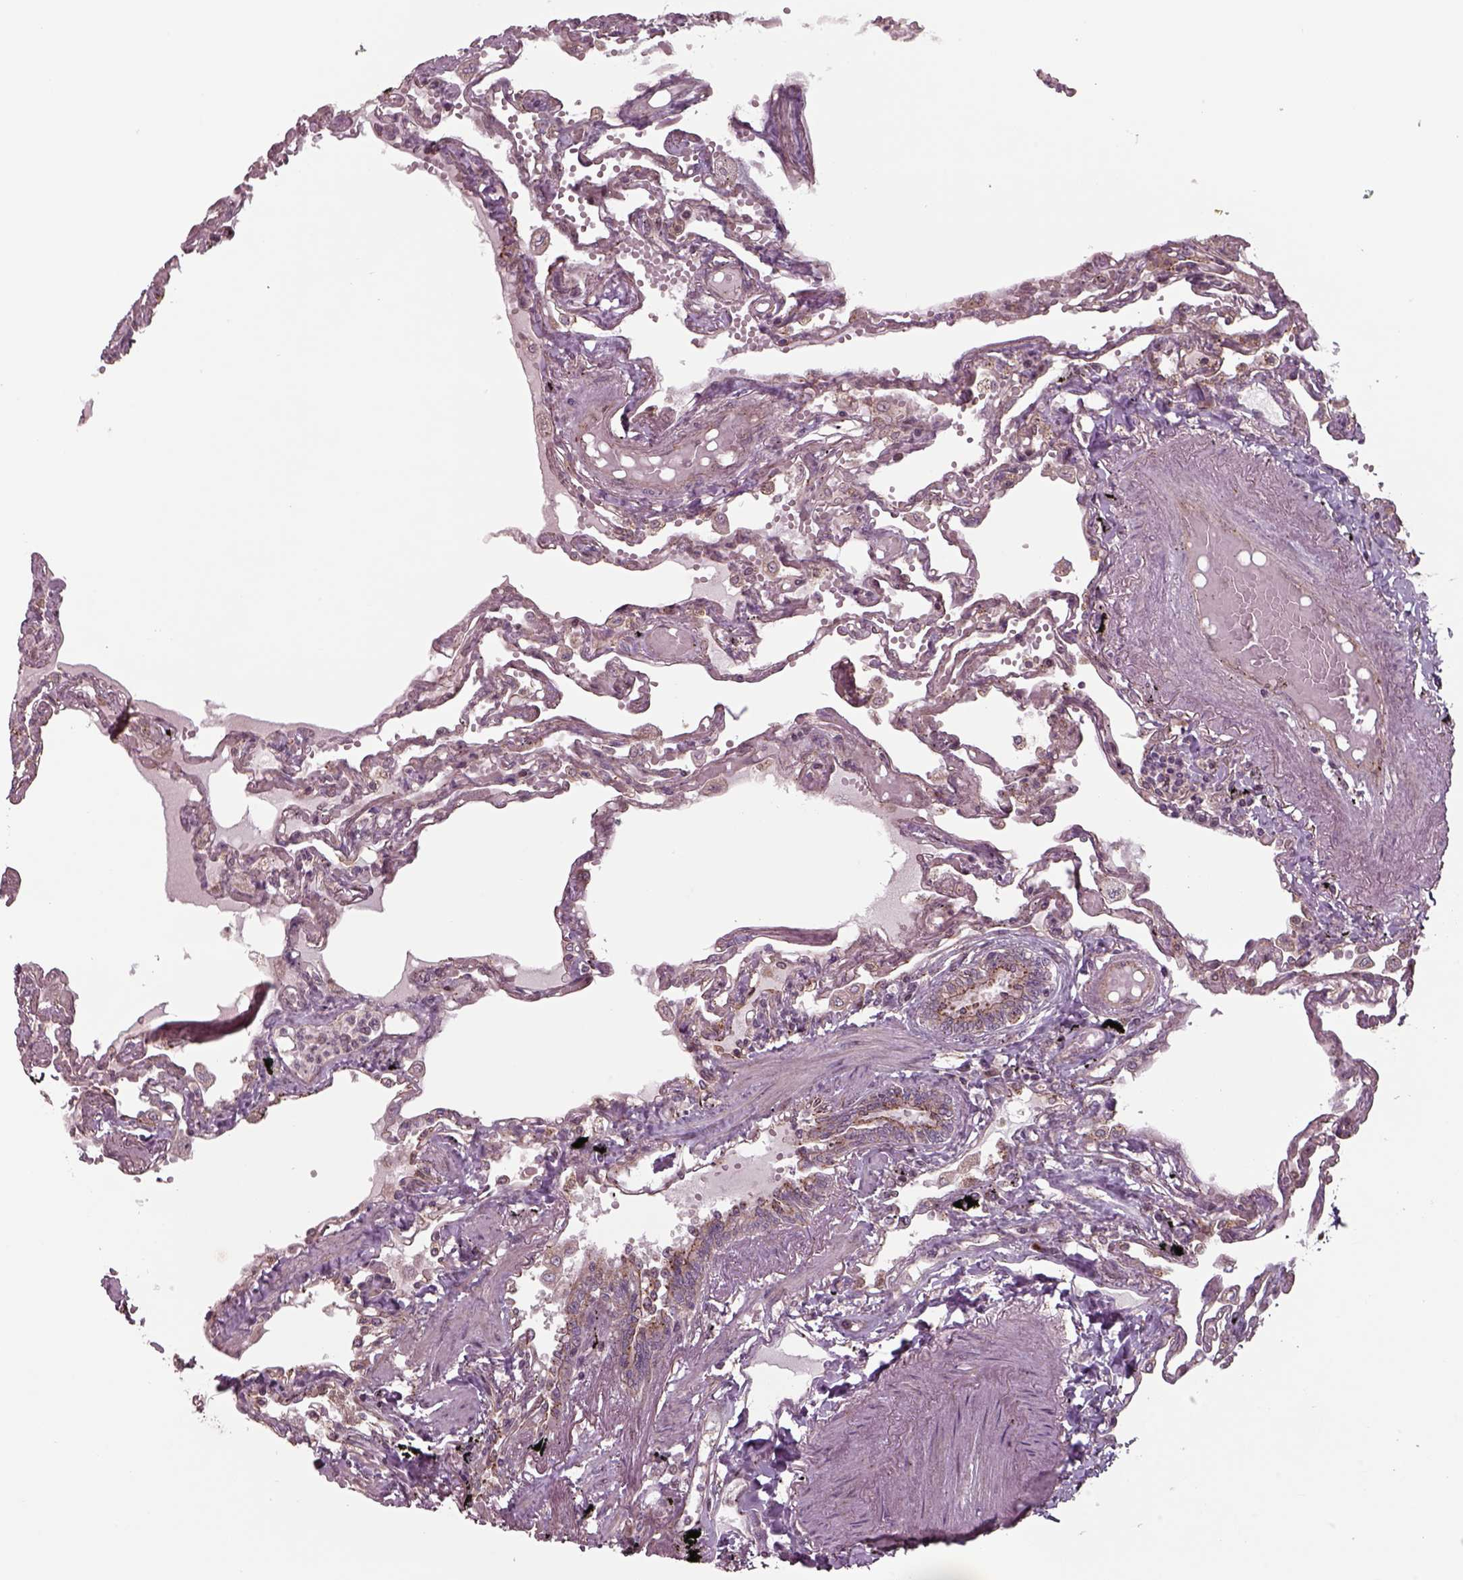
{"staining": {"intensity": "moderate", "quantity": "25%-75%", "location": "cytoplasmic/membranous"}, "tissue": "lung", "cell_type": "Alveolar cells", "image_type": "normal", "snomed": [{"axis": "morphology", "description": "Normal tissue, NOS"}, {"axis": "morphology", "description": "Adenocarcinoma, NOS"}, {"axis": "topography", "description": "Cartilage tissue"}, {"axis": "topography", "description": "Lung"}], "caption": "Normal lung exhibits moderate cytoplasmic/membranous expression in about 25%-75% of alveolar cells (brown staining indicates protein expression, while blue staining denotes nuclei)..", "gene": "CHMP3", "patient": {"sex": "female", "age": 67}}